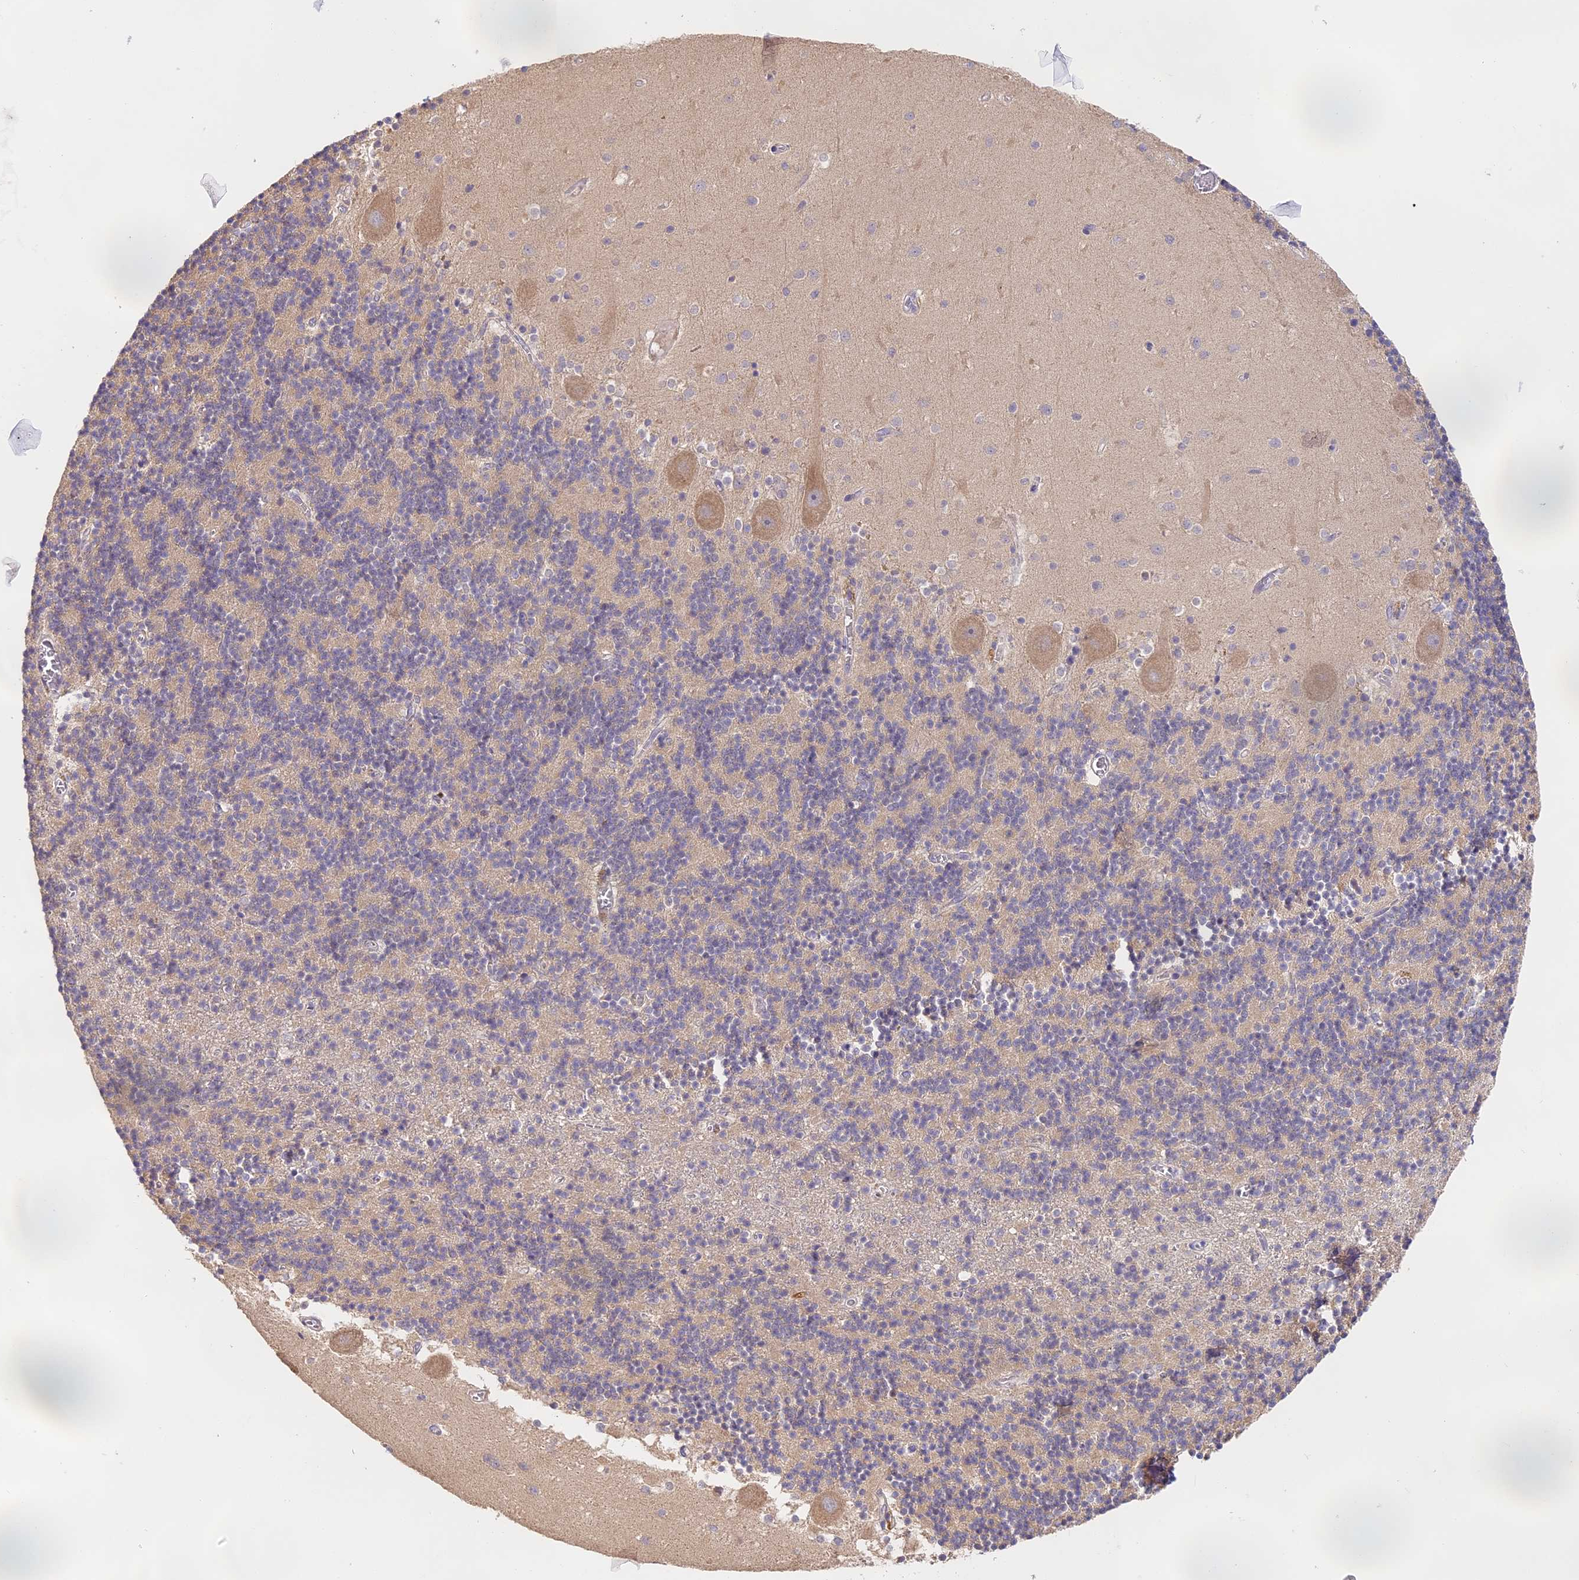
{"staining": {"intensity": "negative", "quantity": "none", "location": "none"}, "tissue": "cerebellum", "cell_type": "Cells in granular layer", "image_type": "normal", "snomed": [{"axis": "morphology", "description": "Normal tissue, NOS"}, {"axis": "topography", "description": "Cerebellum"}], "caption": "IHC of normal human cerebellum exhibits no positivity in cells in granular layer. (DAB (3,3'-diaminobenzidine) immunohistochemistry, high magnification).", "gene": "NCF4", "patient": {"sex": "male", "age": 54}}